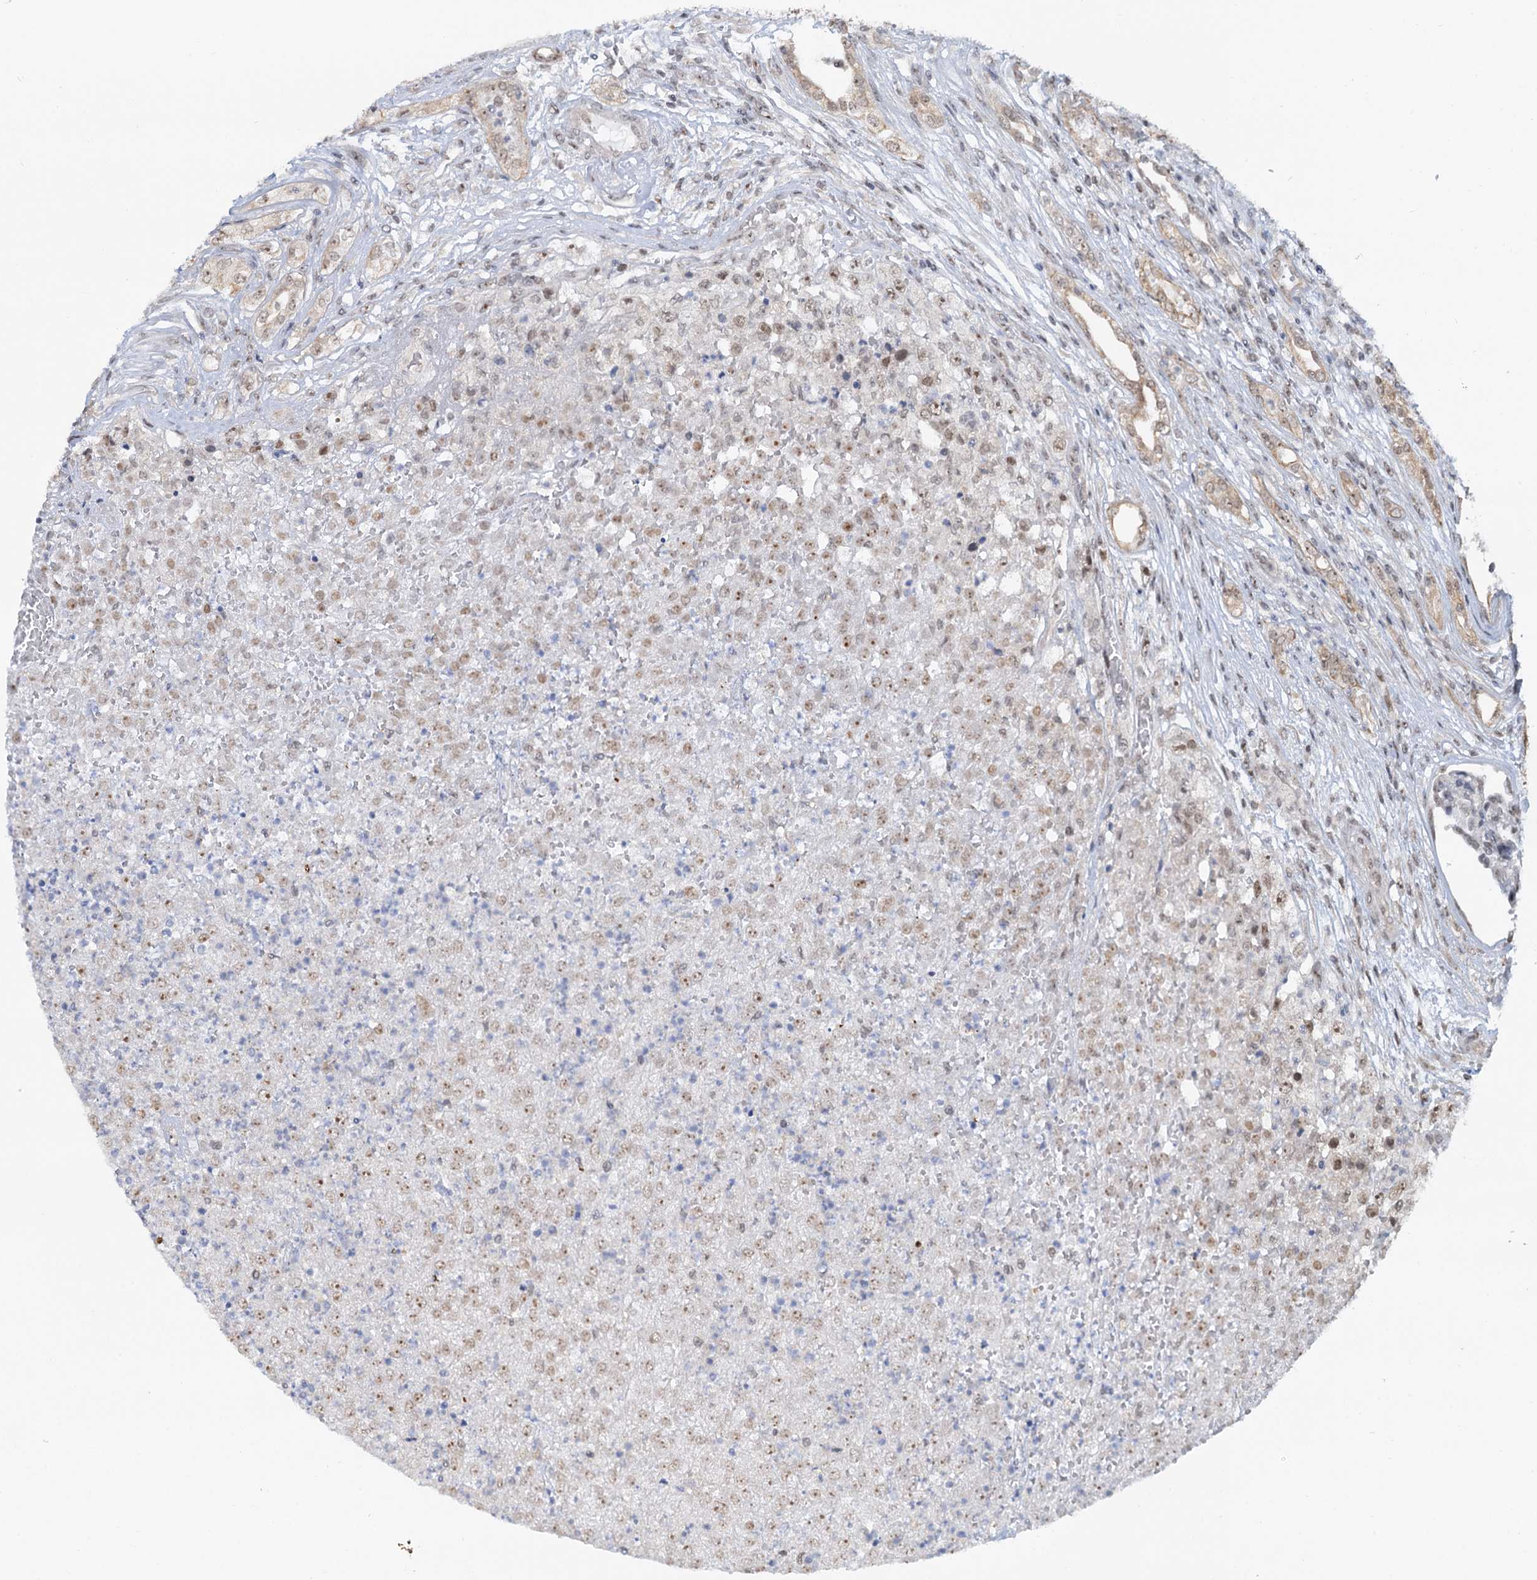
{"staining": {"intensity": "weak", "quantity": "<25%", "location": "cytoplasmic/membranous,nuclear"}, "tissue": "renal cancer", "cell_type": "Tumor cells", "image_type": "cancer", "snomed": [{"axis": "morphology", "description": "Adenocarcinoma, NOS"}, {"axis": "topography", "description": "Kidney"}], "caption": "Immunohistochemistry (IHC) image of human renal cancer stained for a protein (brown), which exhibits no staining in tumor cells.", "gene": "NAT10", "patient": {"sex": "female", "age": 54}}